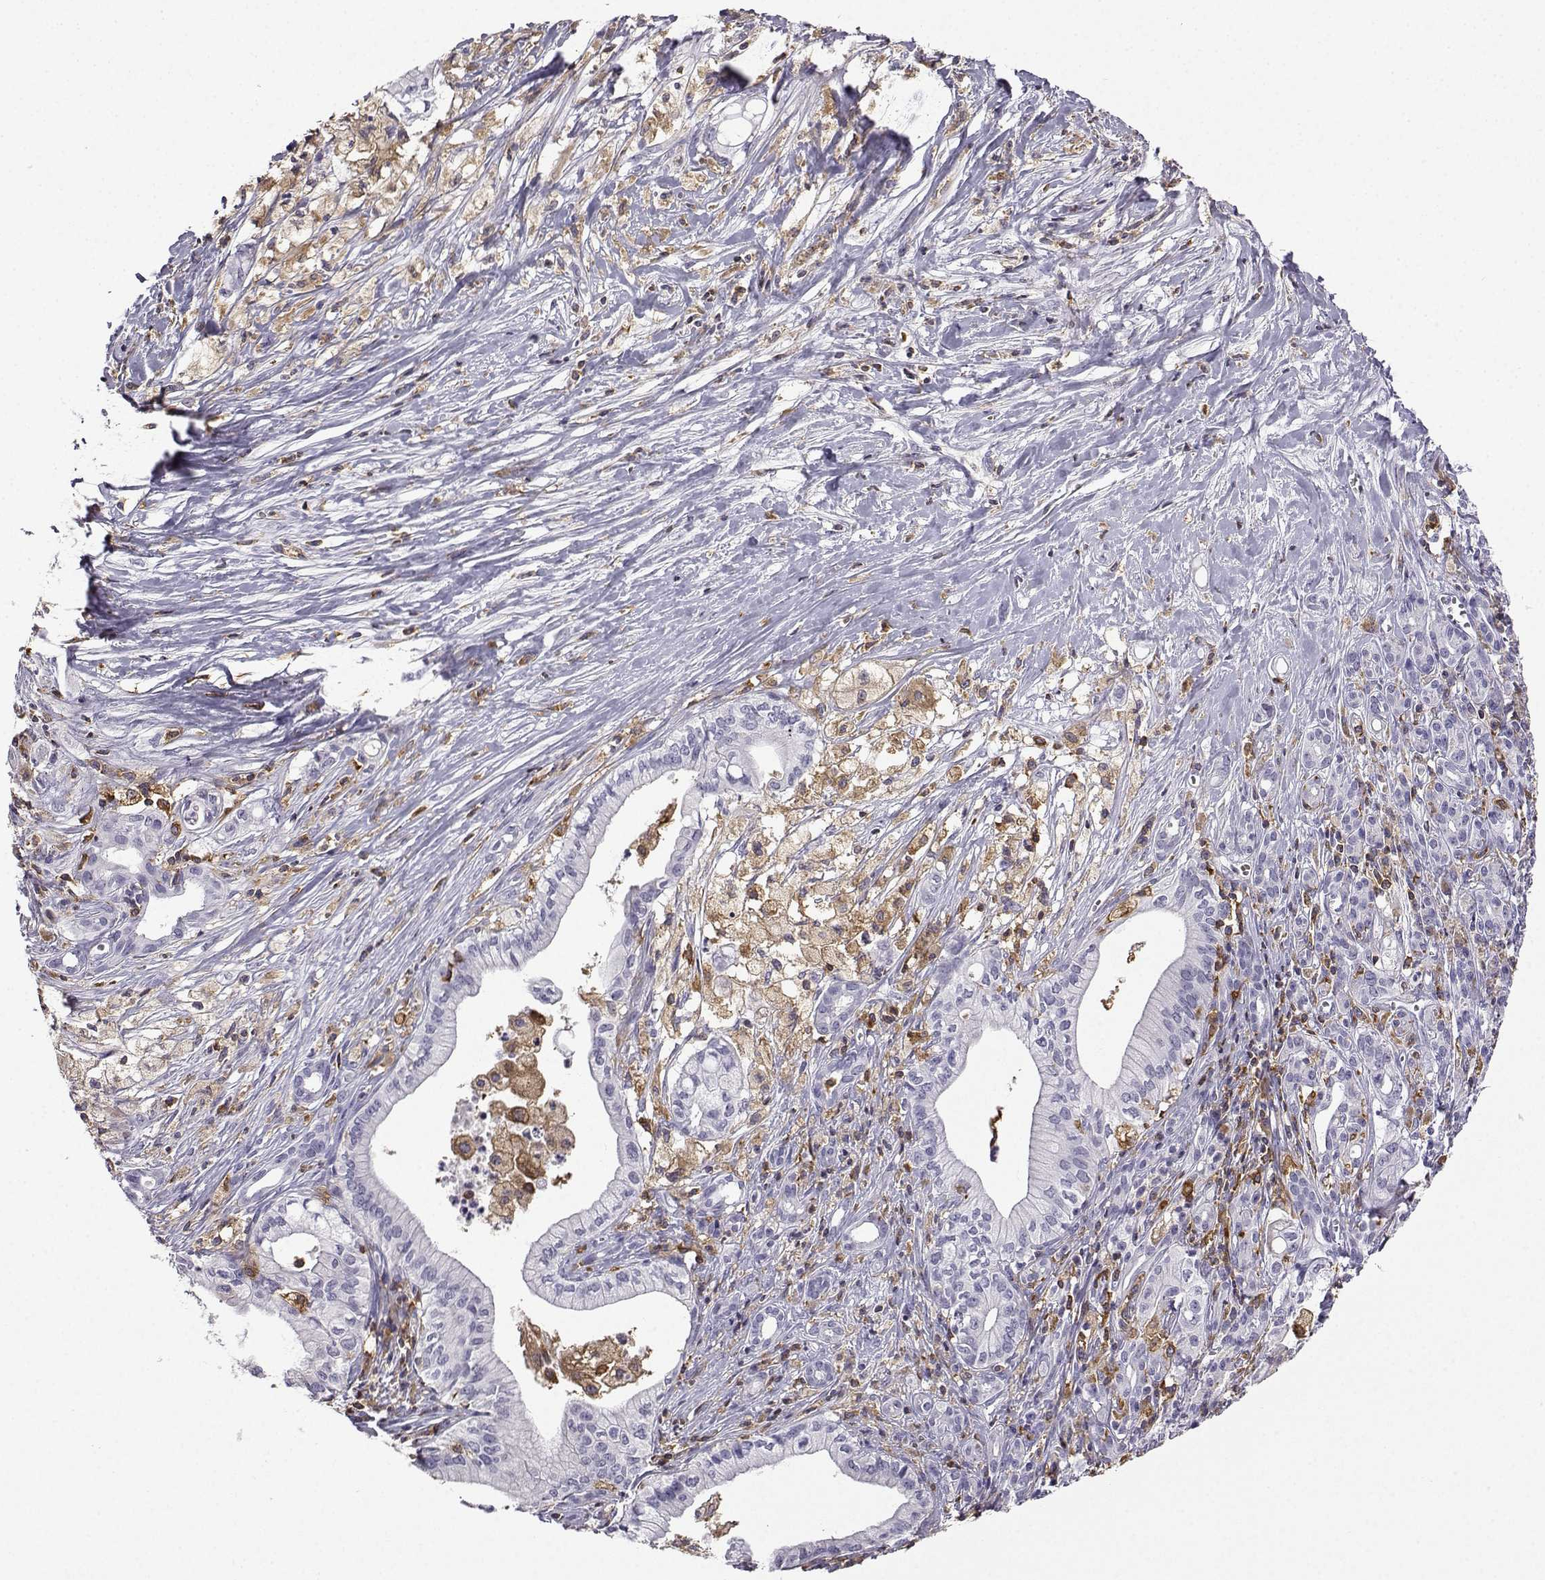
{"staining": {"intensity": "negative", "quantity": "none", "location": "none"}, "tissue": "pancreatic cancer", "cell_type": "Tumor cells", "image_type": "cancer", "snomed": [{"axis": "morphology", "description": "Adenocarcinoma, NOS"}, {"axis": "topography", "description": "Pancreas"}], "caption": "Tumor cells are negative for brown protein staining in pancreatic cancer. Nuclei are stained in blue.", "gene": "DOCK10", "patient": {"sex": "male", "age": 71}}